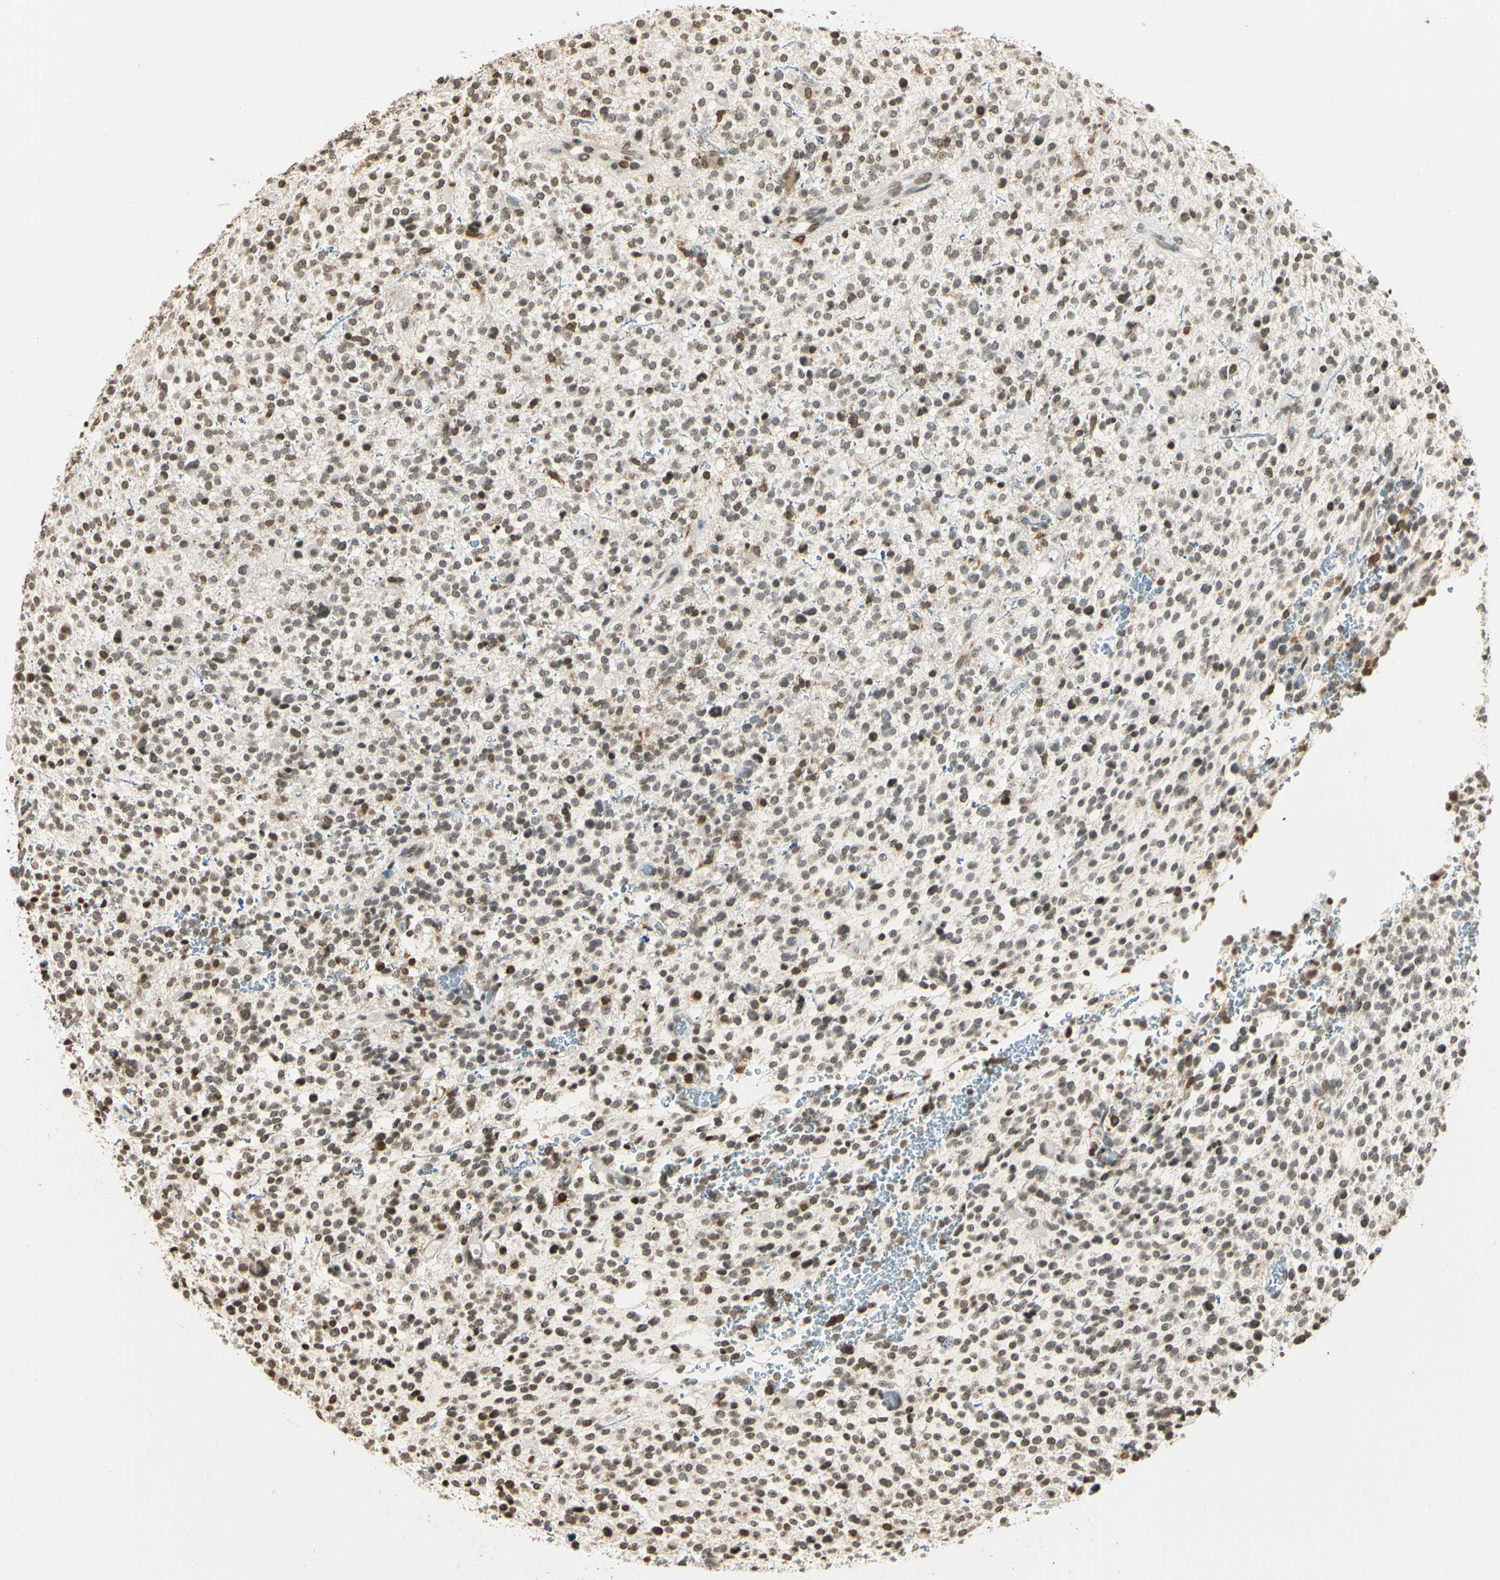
{"staining": {"intensity": "moderate", "quantity": ">75%", "location": "nuclear"}, "tissue": "glioma", "cell_type": "Tumor cells", "image_type": "cancer", "snomed": [{"axis": "morphology", "description": "Glioma, malignant, High grade"}, {"axis": "topography", "description": "Brain"}], "caption": "Immunohistochemistry (IHC) micrograph of high-grade glioma (malignant) stained for a protein (brown), which exhibits medium levels of moderate nuclear expression in approximately >75% of tumor cells.", "gene": "FER", "patient": {"sex": "male", "age": 48}}